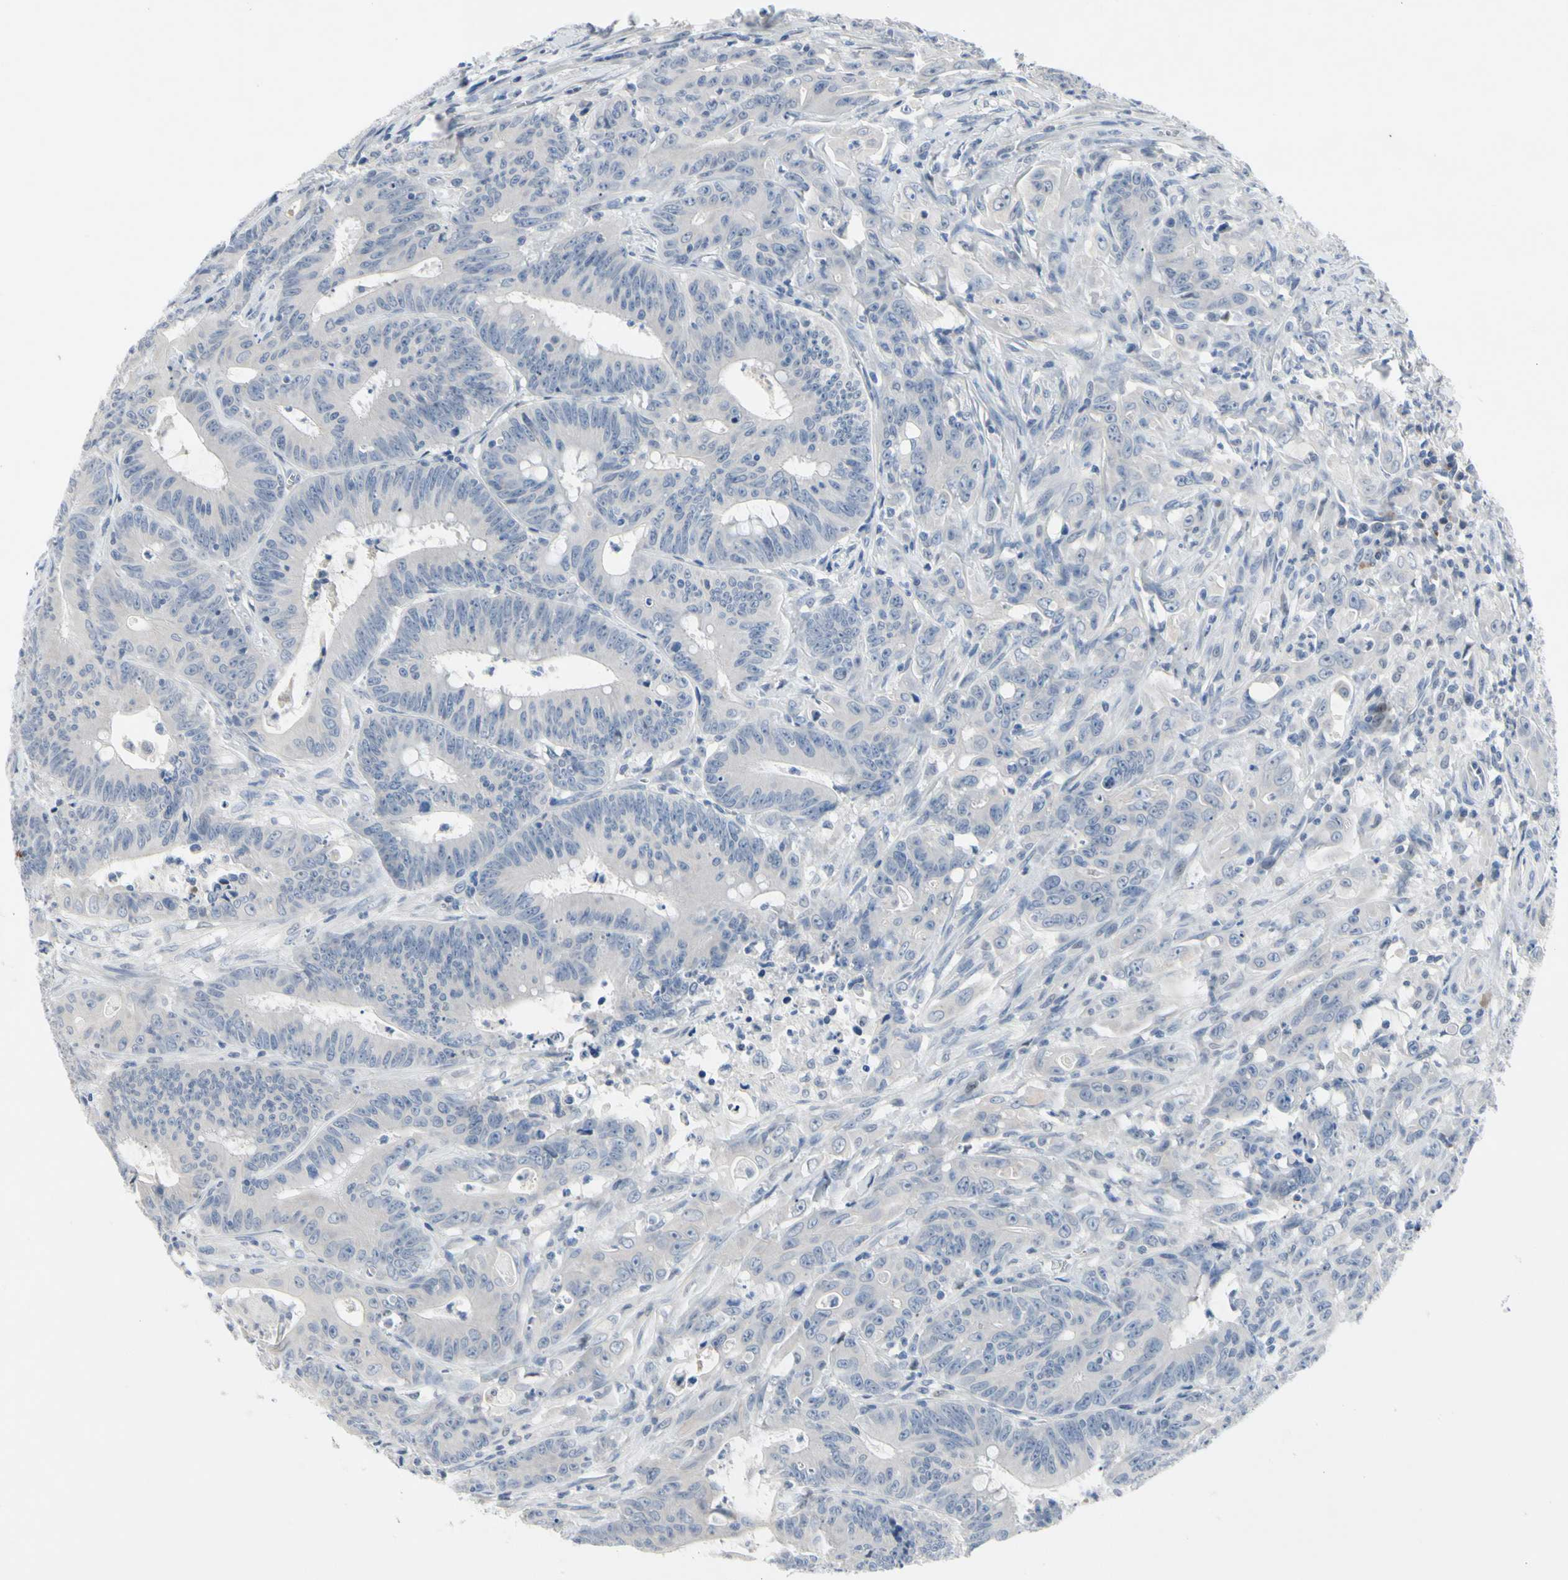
{"staining": {"intensity": "negative", "quantity": "none", "location": "none"}, "tissue": "colorectal cancer", "cell_type": "Tumor cells", "image_type": "cancer", "snomed": [{"axis": "morphology", "description": "Adenocarcinoma, NOS"}, {"axis": "topography", "description": "Colon"}], "caption": "Immunohistochemical staining of colorectal cancer (adenocarcinoma) shows no significant expression in tumor cells.", "gene": "ECRG4", "patient": {"sex": "male", "age": 45}}